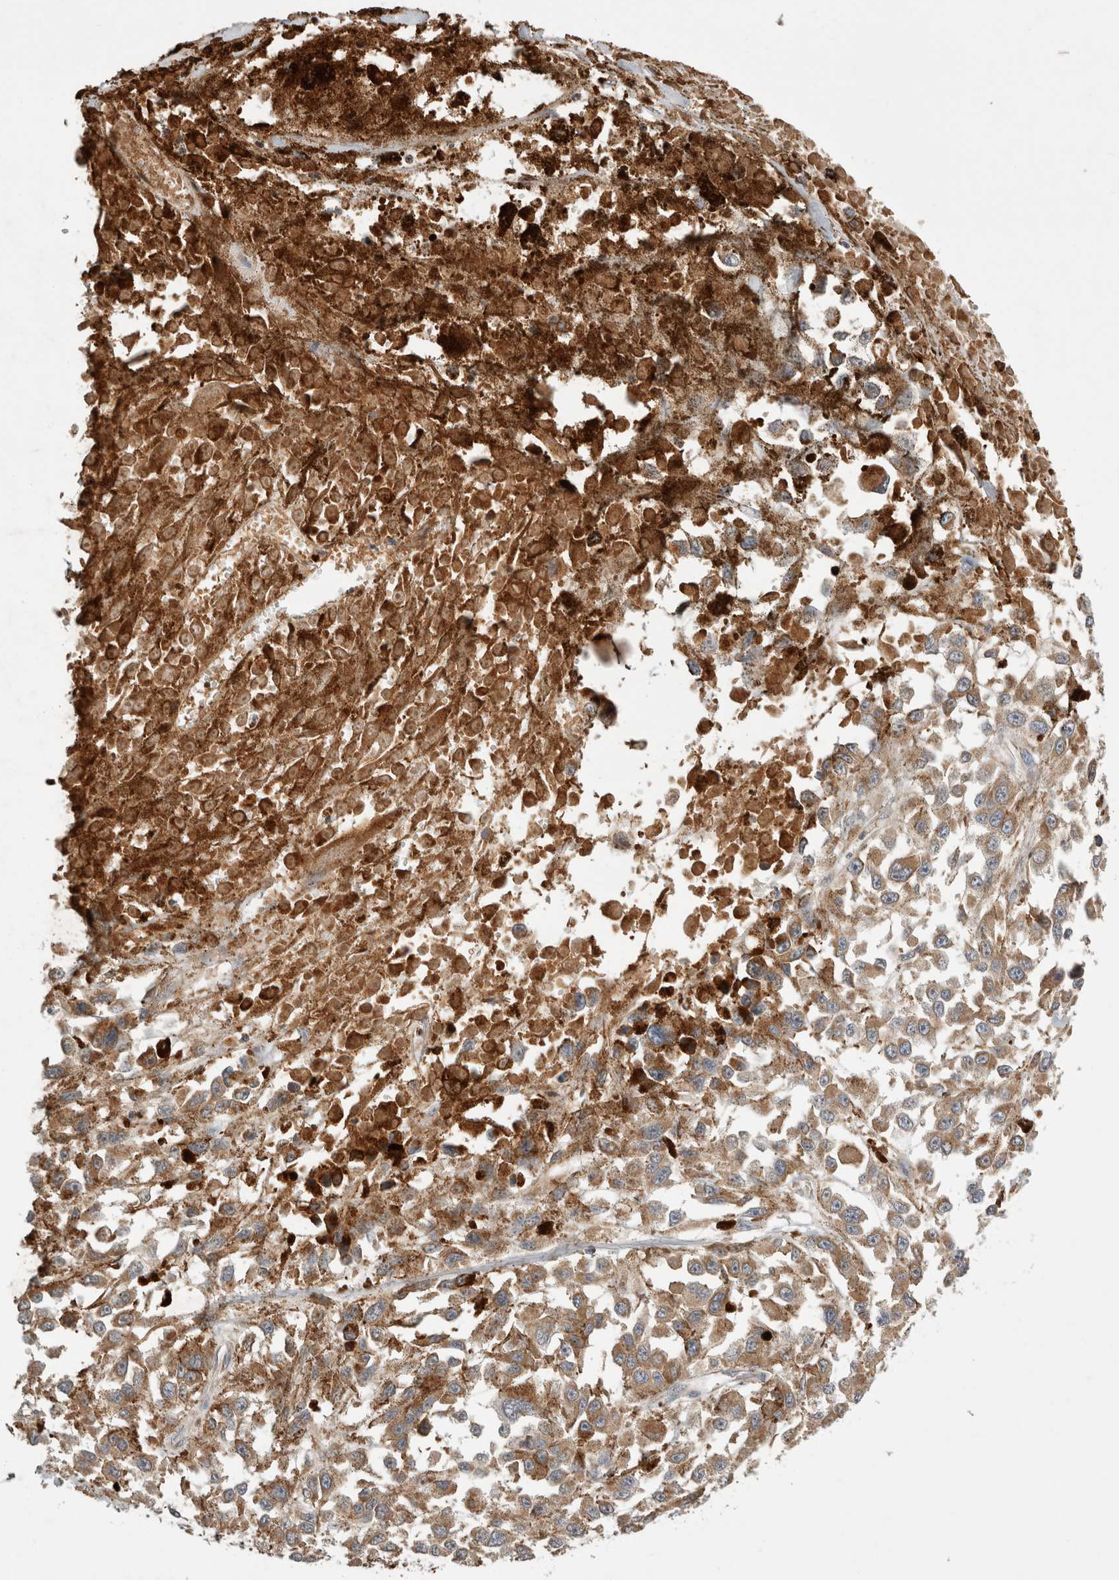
{"staining": {"intensity": "moderate", "quantity": ">75%", "location": "cytoplasmic/membranous"}, "tissue": "melanoma", "cell_type": "Tumor cells", "image_type": "cancer", "snomed": [{"axis": "morphology", "description": "Malignant melanoma, Metastatic site"}, {"axis": "topography", "description": "Lymph node"}], "caption": "Immunohistochemical staining of human melanoma reveals medium levels of moderate cytoplasmic/membranous protein staining in about >75% of tumor cells.", "gene": "HROB", "patient": {"sex": "male", "age": 59}}